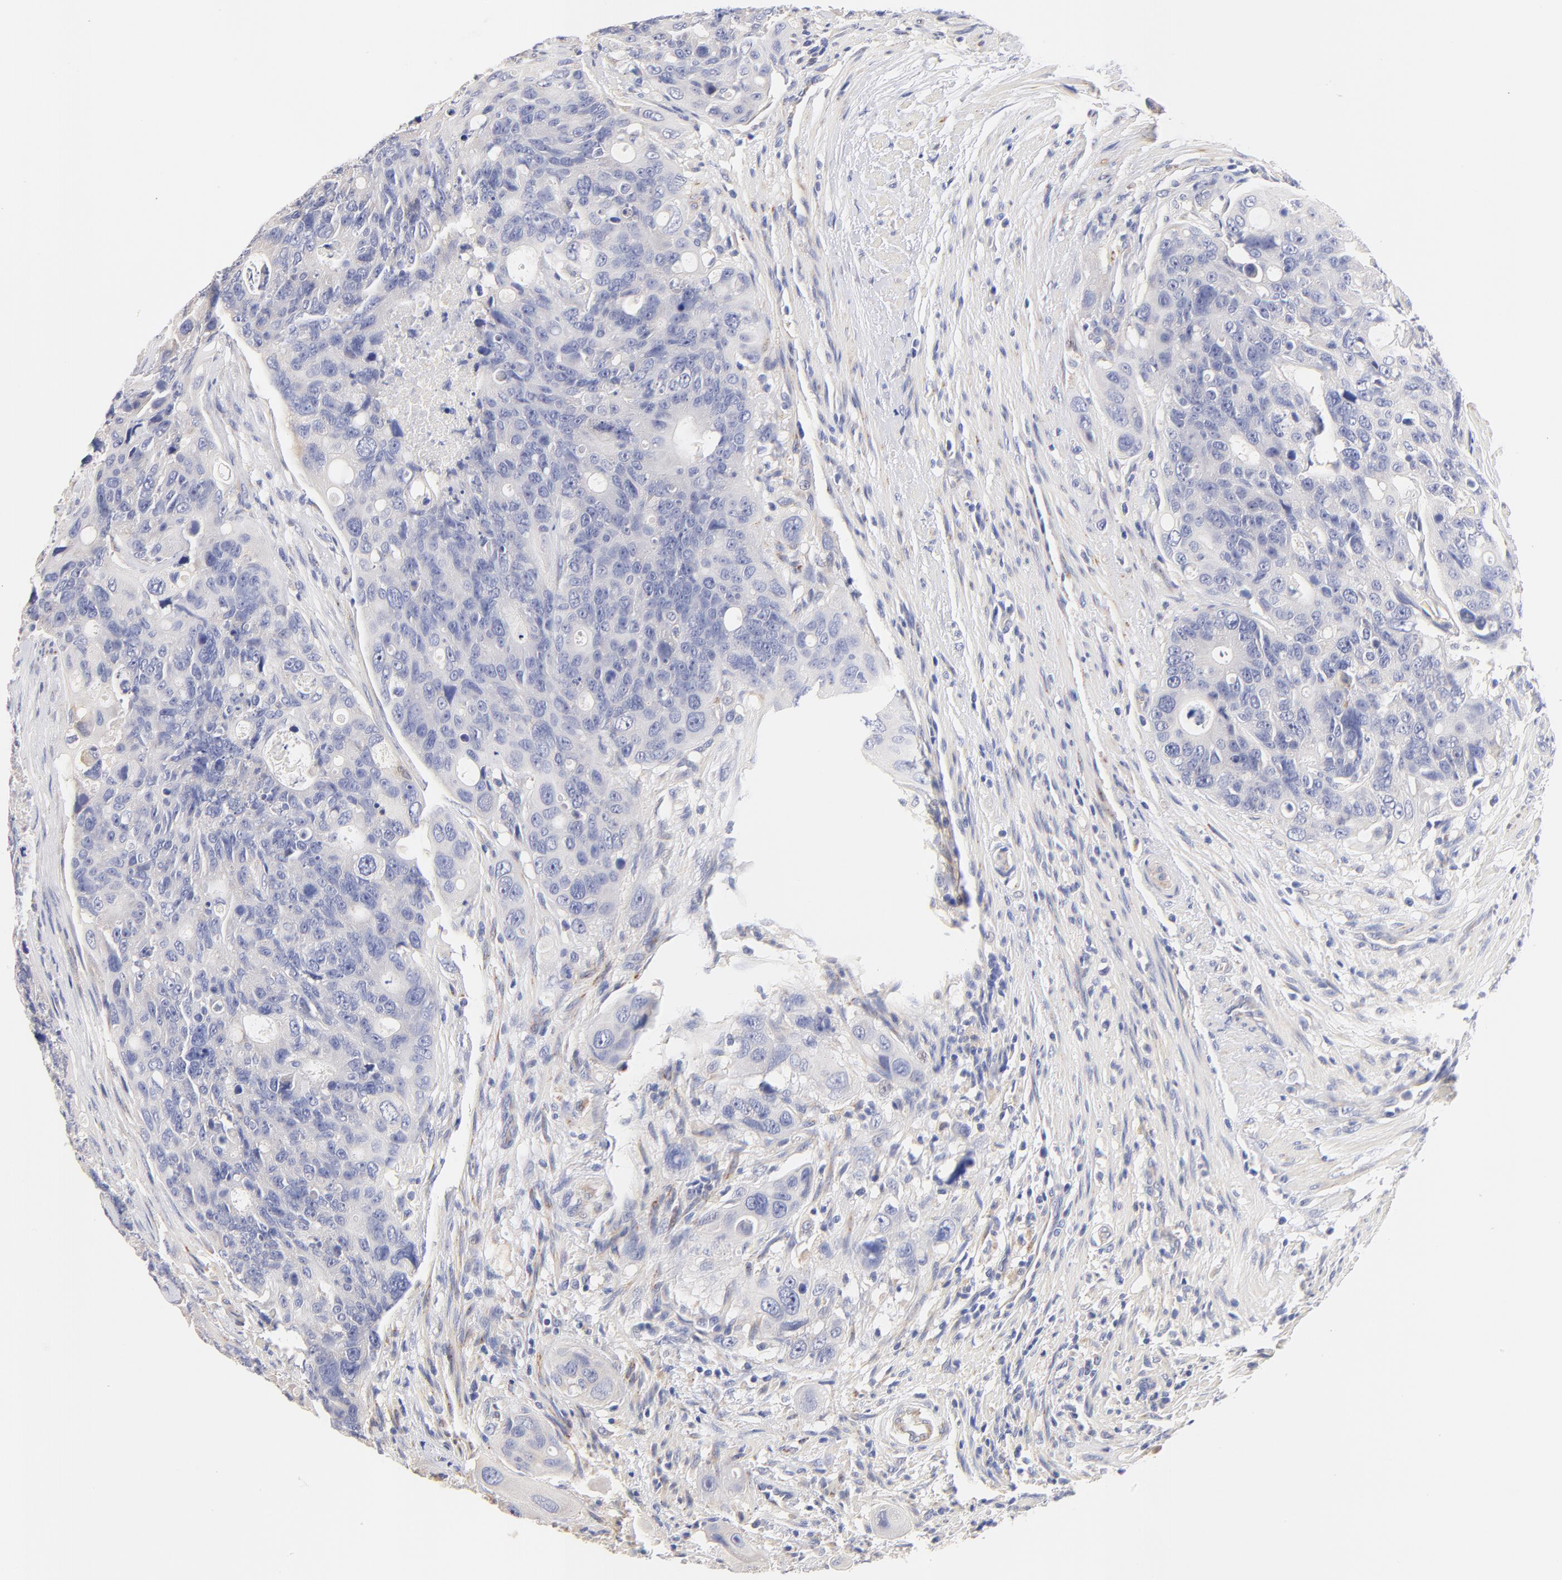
{"staining": {"intensity": "negative", "quantity": "none", "location": "none"}, "tissue": "colorectal cancer", "cell_type": "Tumor cells", "image_type": "cancer", "snomed": [{"axis": "morphology", "description": "Adenocarcinoma, NOS"}, {"axis": "topography", "description": "Colon"}], "caption": "High magnification brightfield microscopy of colorectal cancer (adenocarcinoma) stained with DAB (3,3'-diaminobenzidine) (brown) and counterstained with hematoxylin (blue): tumor cells show no significant positivity. (DAB (3,3'-diaminobenzidine) immunohistochemistry with hematoxylin counter stain).", "gene": "HS3ST1", "patient": {"sex": "female", "age": 57}}